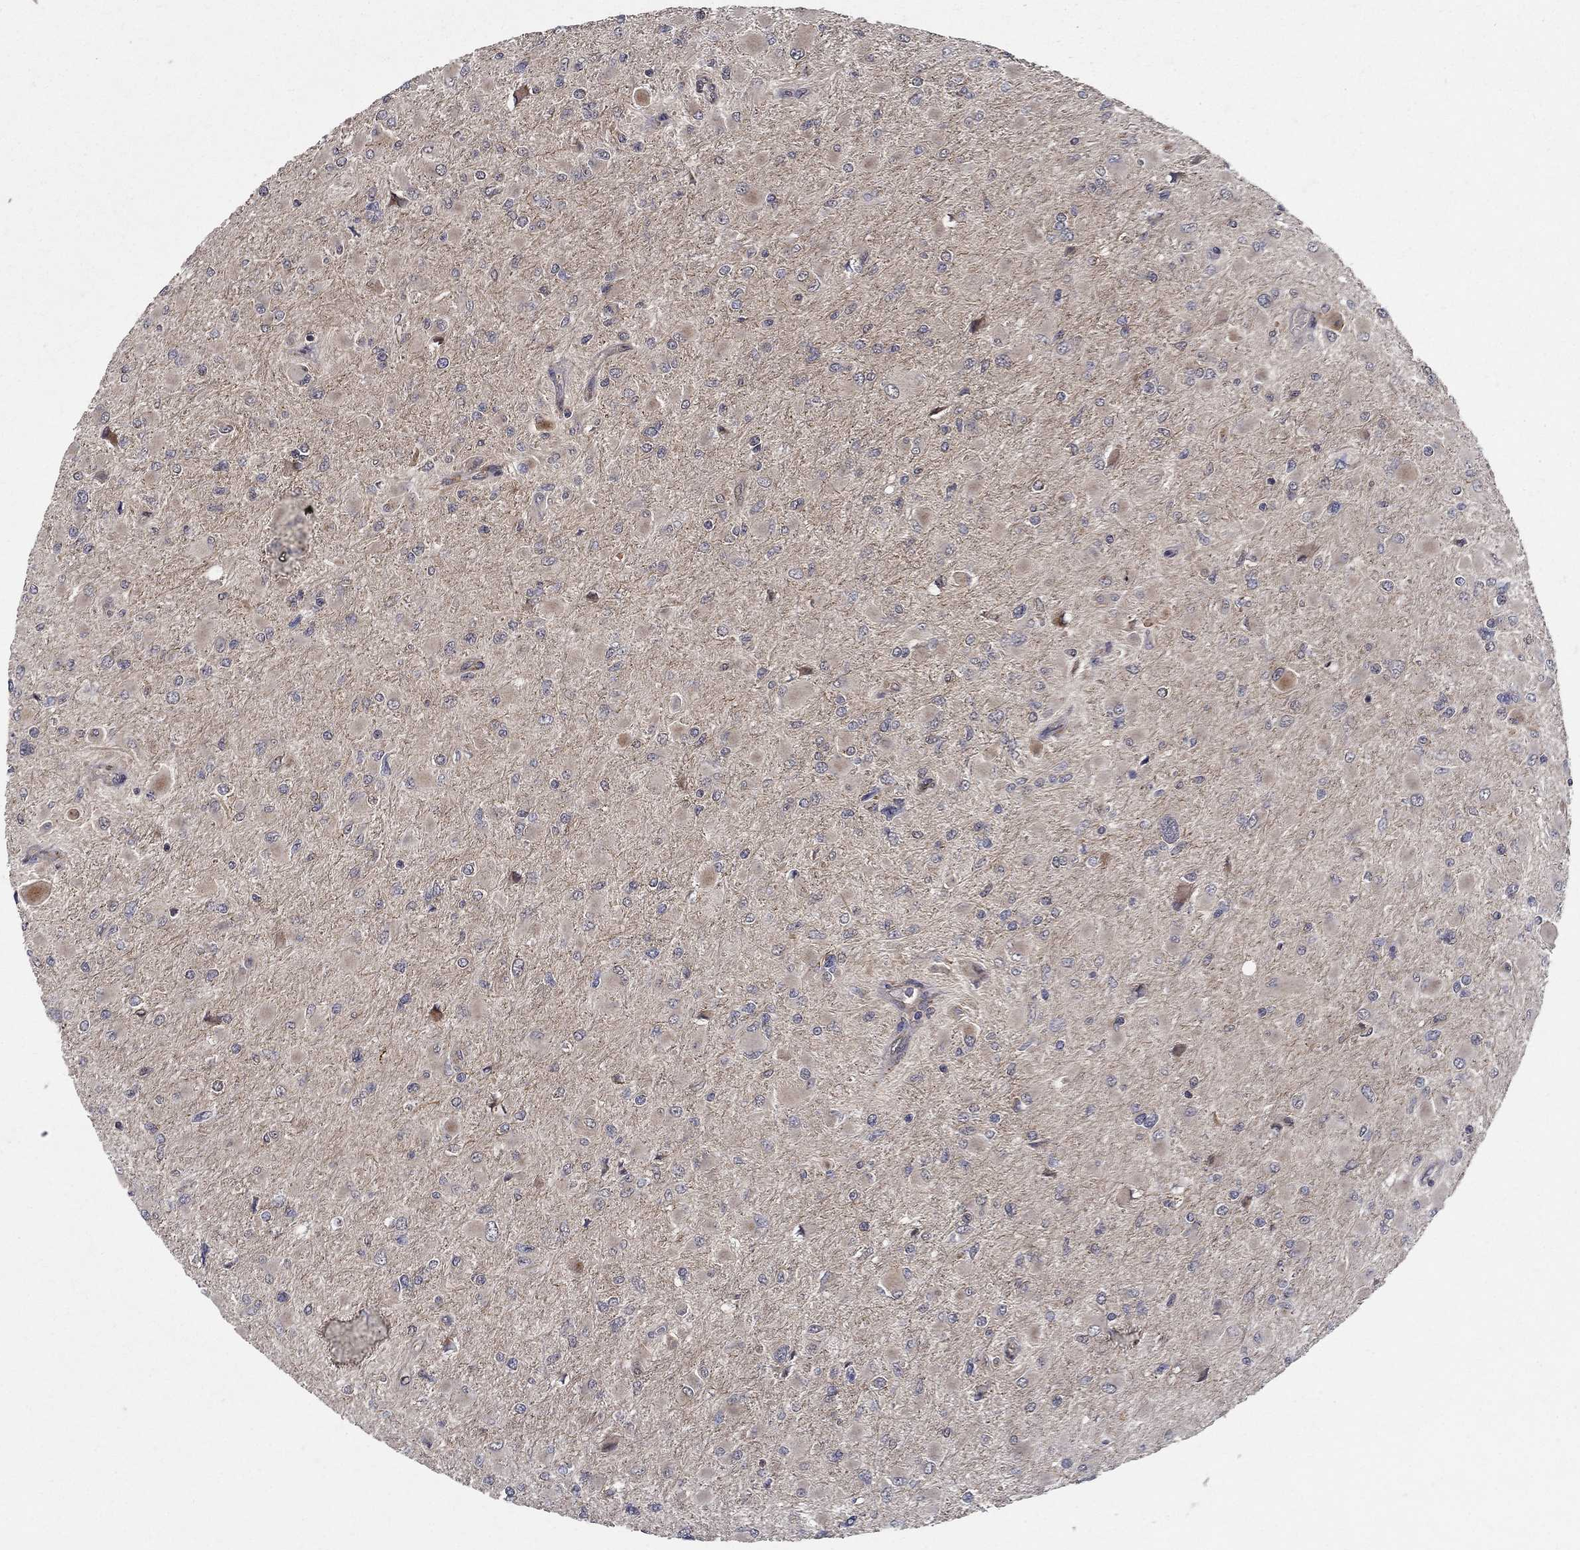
{"staining": {"intensity": "weak", "quantity": "<25%", "location": "cytoplasmic/membranous"}, "tissue": "glioma", "cell_type": "Tumor cells", "image_type": "cancer", "snomed": [{"axis": "morphology", "description": "Glioma, malignant, High grade"}, {"axis": "topography", "description": "Cerebral cortex"}], "caption": "Immunohistochemistry histopathology image of neoplastic tissue: high-grade glioma (malignant) stained with DAB displays no significant protein positivity in tumor cells.", "gene": "ZNF594", "patient": {"sex": "female", "age": 36}}